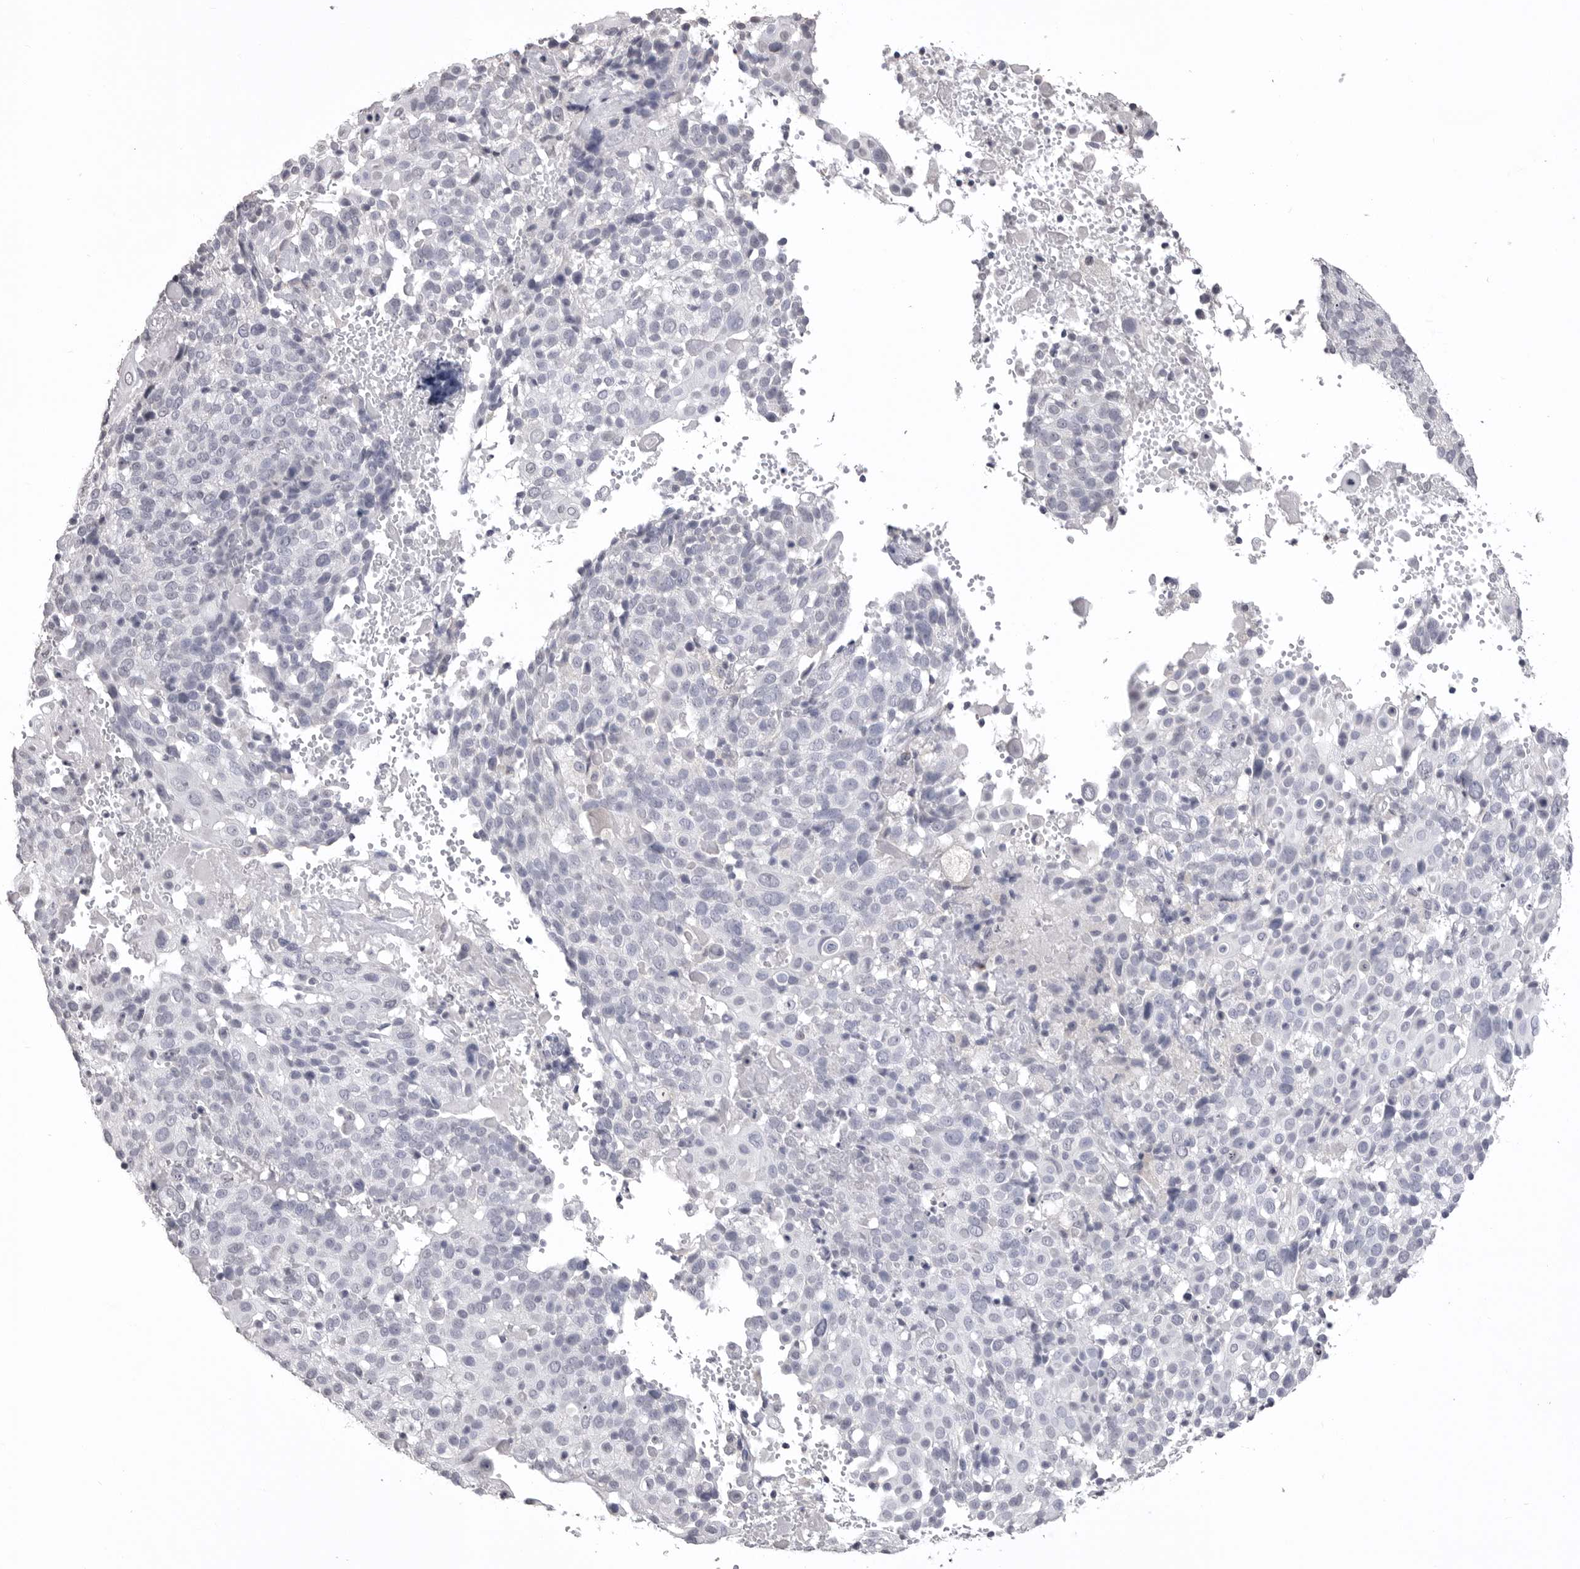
{"staining": {"intensity": "negative", "quantity": "none", "location": "none"}, "tissue": "cervical cancer", "cell_type": "Tumor cells", "image_type": "cancer", "snomed": [{"axis": "morphology", "description": "Squamous cell carcinoma, NOS"}, {"axis": "topography", "description": "Cervix"}], "caption": "Squamous cell carcinoma (cervical) was stained to show a protein in brown. There is no significant staining in tumor cells. (Brightfield microscopy of DAB (3,3'-diaminobenzidine) immunohistochemistry (IHC) at high magnification).", "gene": "ICAM5", "patient": {"sex": "female", "age": 74}}